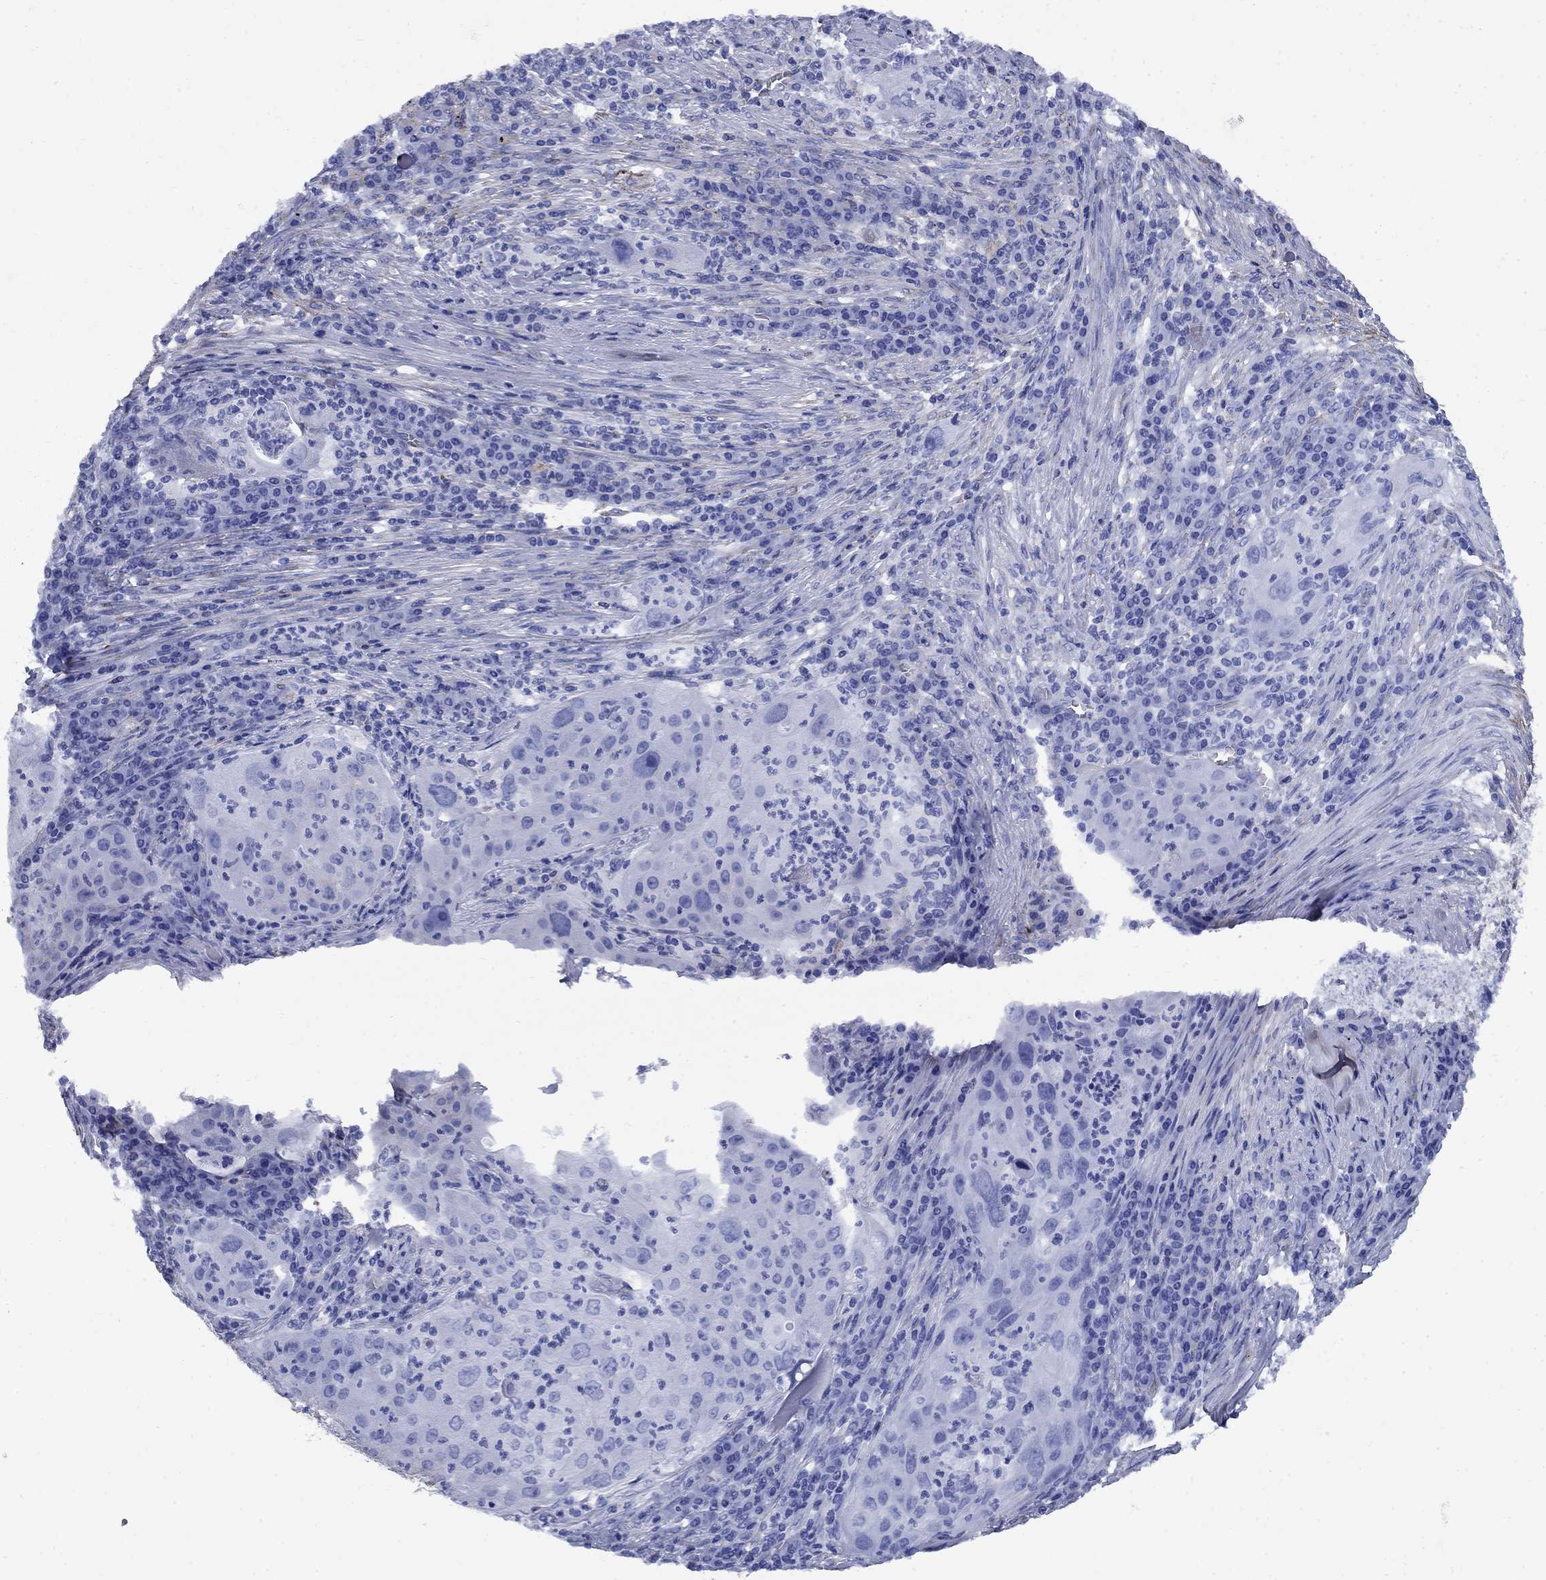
{"staining": {"intensity": "negative", "quantity": "none", "location": "none"}, "tissue": "lung cancer", "cell_type": "Tumor cells", "image_type": "cancer", "snomed": [{"axis": "morphology", "description": "Squamous cell carcinoma, NOS"}, {"axis": "topography", "description": "Lung"}], "caption": "Lung cancer (squamous cell carcinoma) was stained to show a protein in brown. There is no significant expression in tumor cells.", "gene": "VTN", "patient": {"sex": "female", "age": 59}}